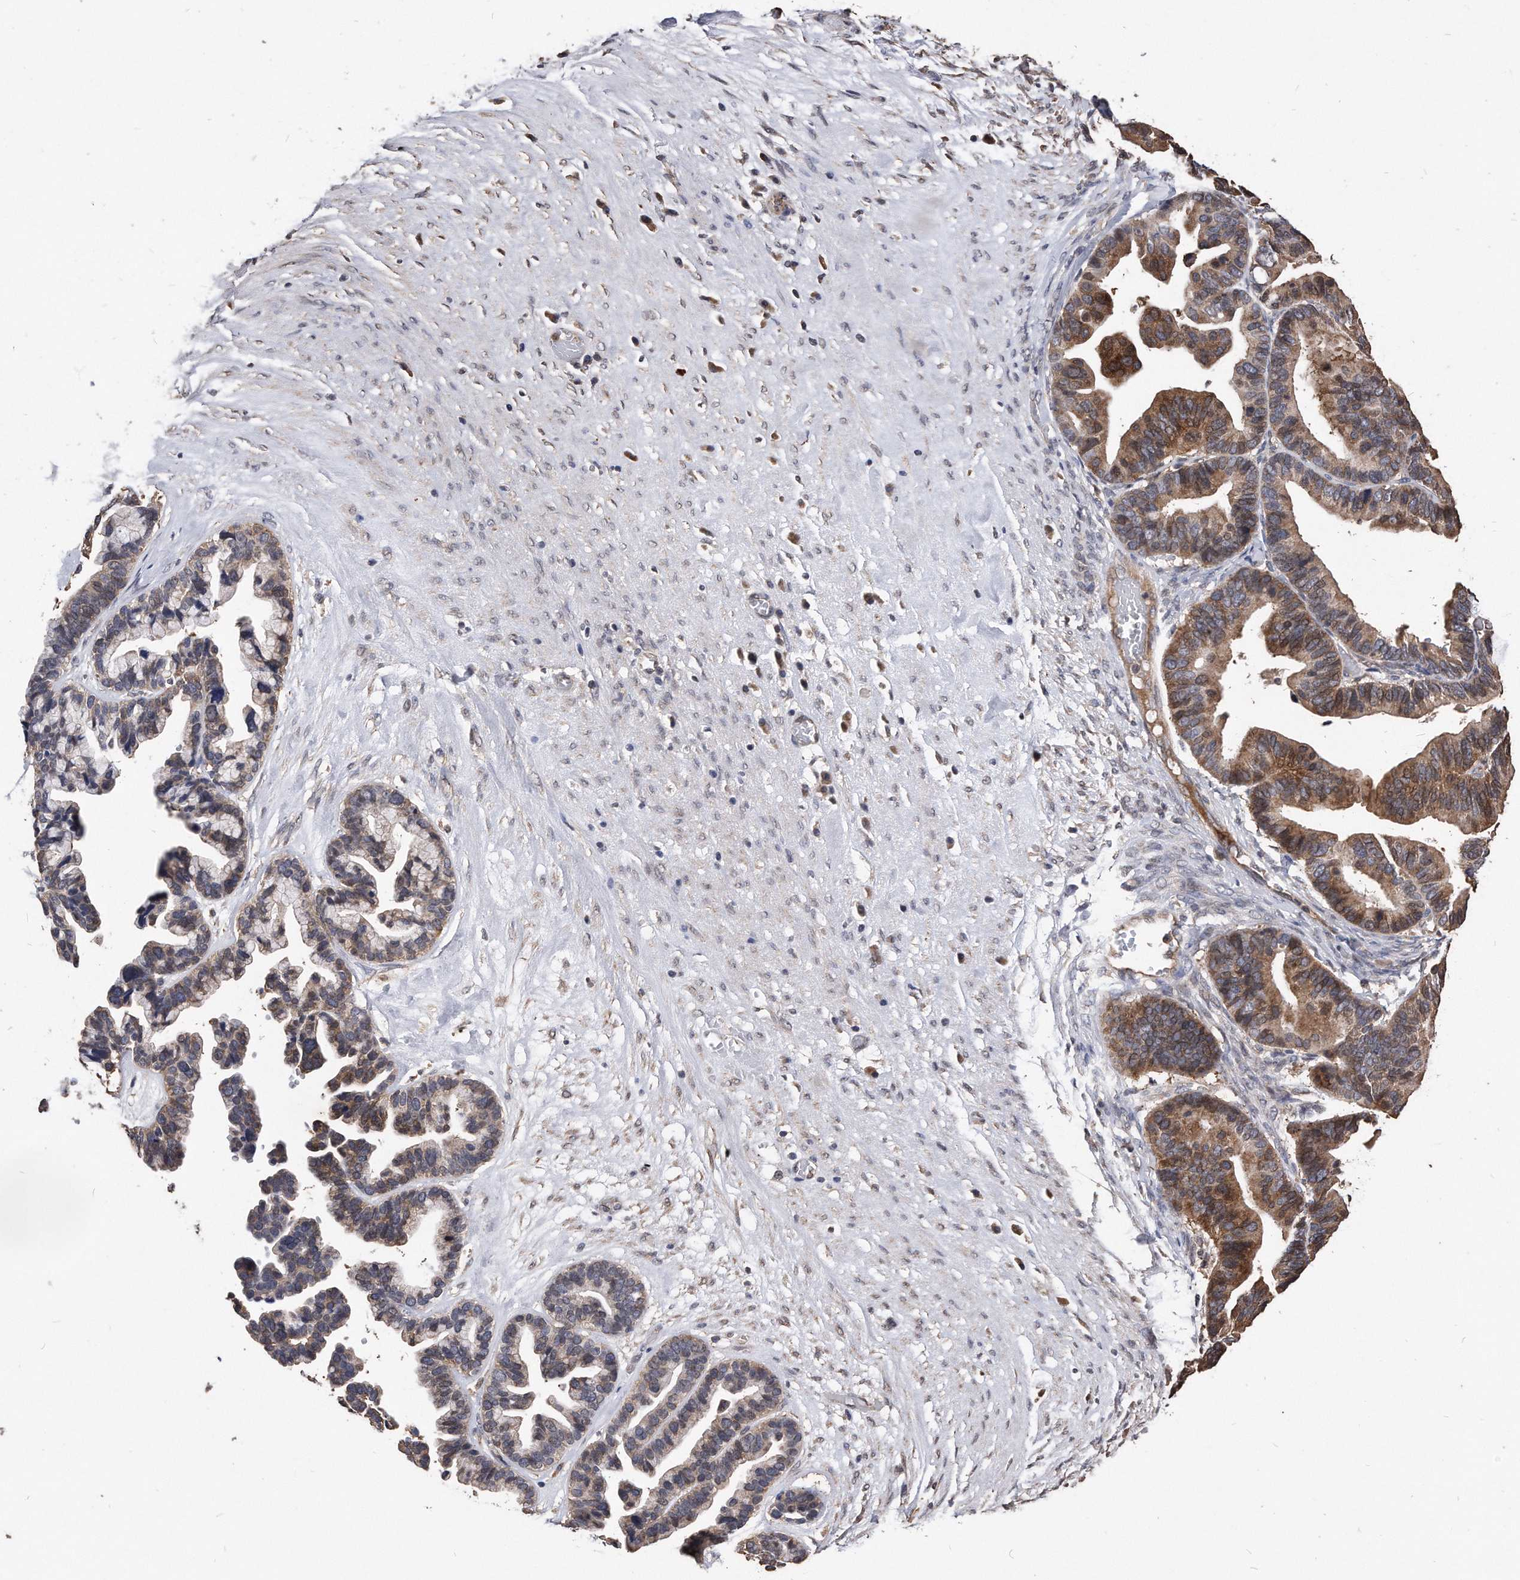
{"staining": {"intensity": "strong", "quantity": "25%-75%", "location": "cytoplasmic/membranous"}, "tissue": "ovarian cancer", "cell_type": "Tumor cells", "image_type": "cancer", "snomed": [{"axis": "morphology", "description": "Cystadenocarcinoma, serous, NOS"}, {"axis": "topography", "description": "Ovary"}], "caption": "IHC micrograph of neoplastic tissue: human ovarian cancer stained using IHC shows high levels of strong protein expression localized specifically in the cytoplasmic/membranous of tumor cells, appearing as a cytoplasmic/membranous brown color.", "gene": "IL20RA", "patient": {"sex": "female", "age": 56}}